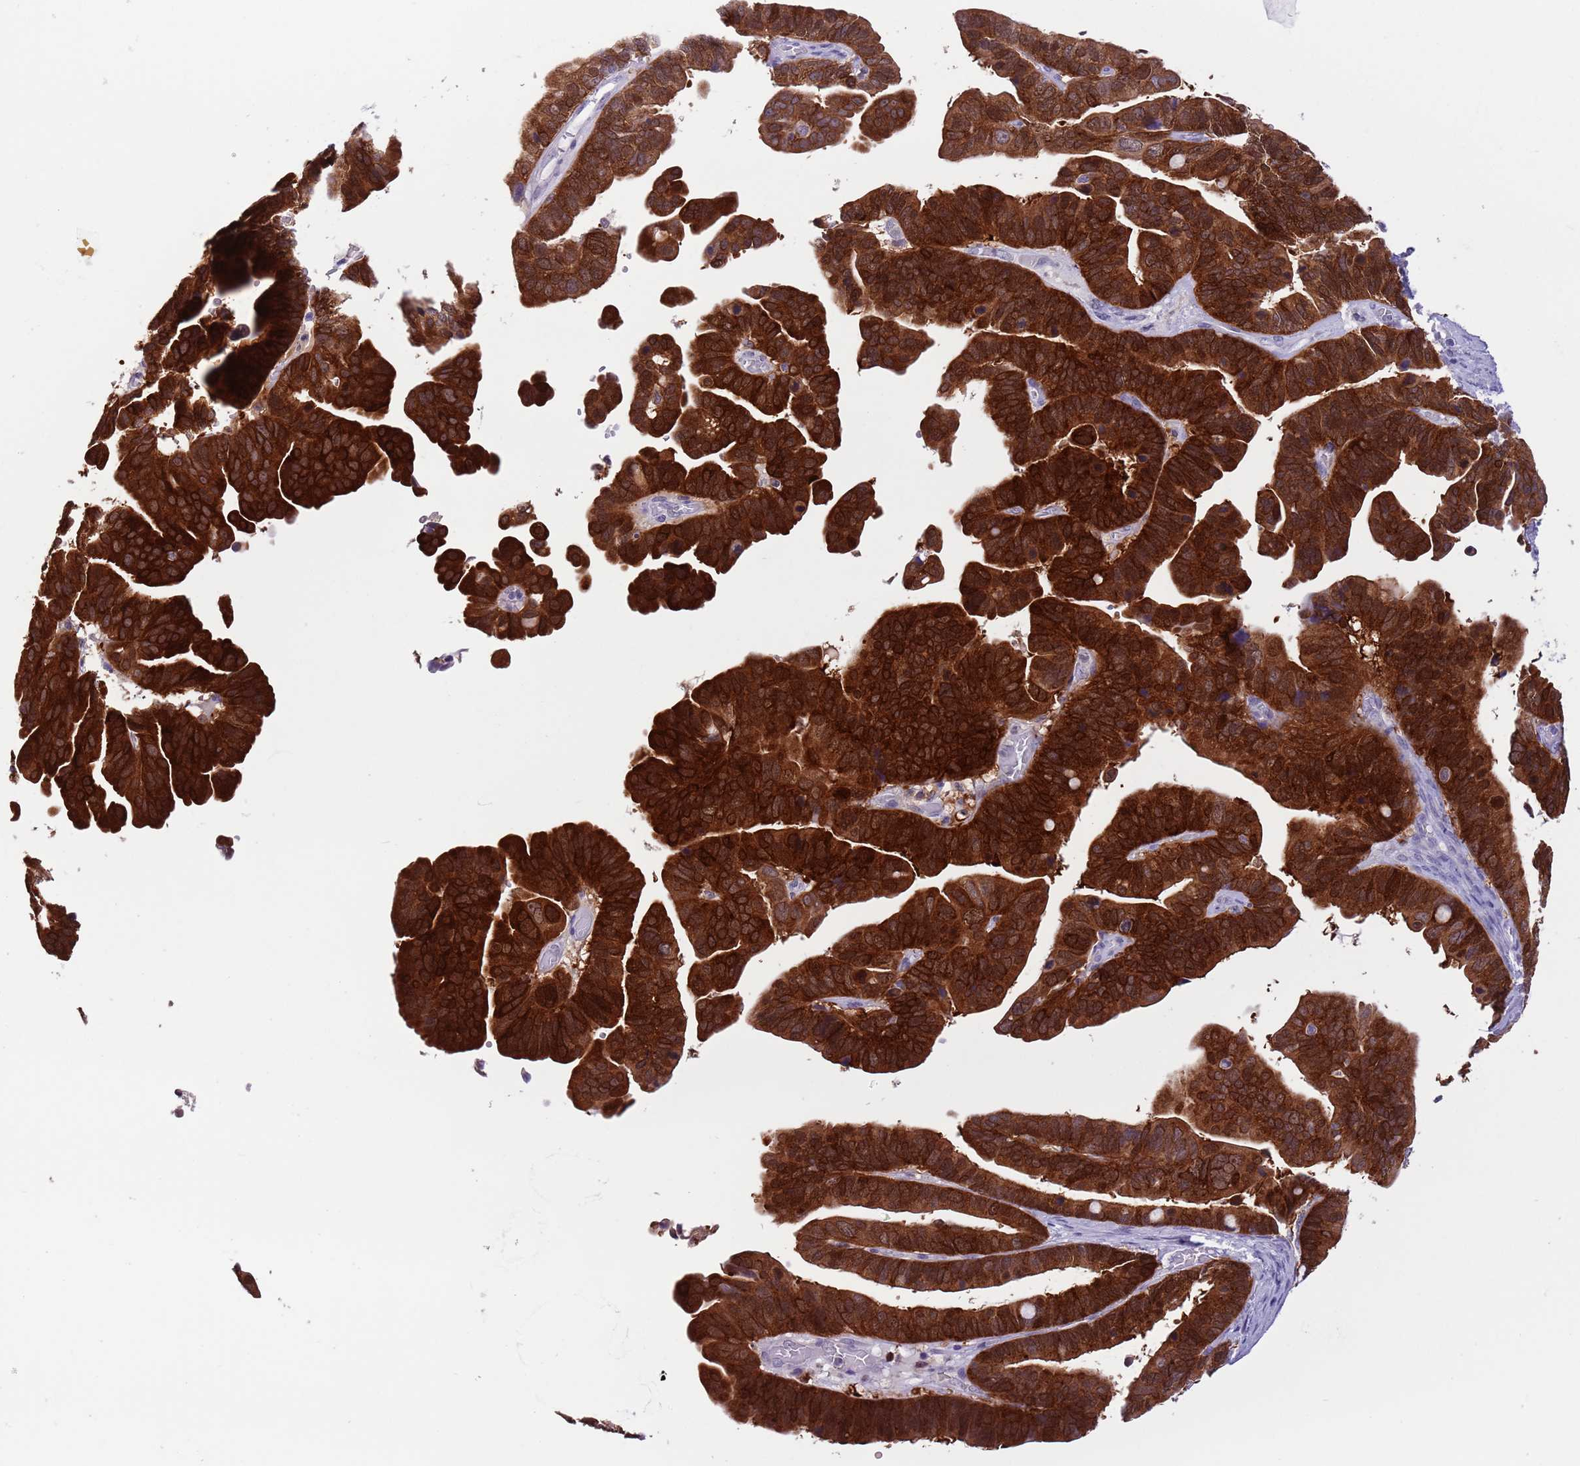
{"staining": {"intensity": "strong", "quantity": ">75%", "location": "cytoplasmic/membranous,nuclear"}, "tissue": "ovarian cancer", "cell_type": "Tumor cells", "image_type": "cancer", "snomed": [{"axis": "morphology", "description": "Cystadenocarcinoma, serous, NOS"}, {"axis": "topography", "description": "Ovary"}], "caption": "Immunohistochemistry (IHC) histopathology image of neoplastic tissue: ovarian cancer stained using IHC reveals high levels of strong protein expression localized specifically in the cytoplasmic/membranous and nuclear of tumor cells, appearing as a cytoplasmic/membranous and nuclear brown color.", "gene": "PFKFB2", "patient": {"sex": "female", "age": 56}}